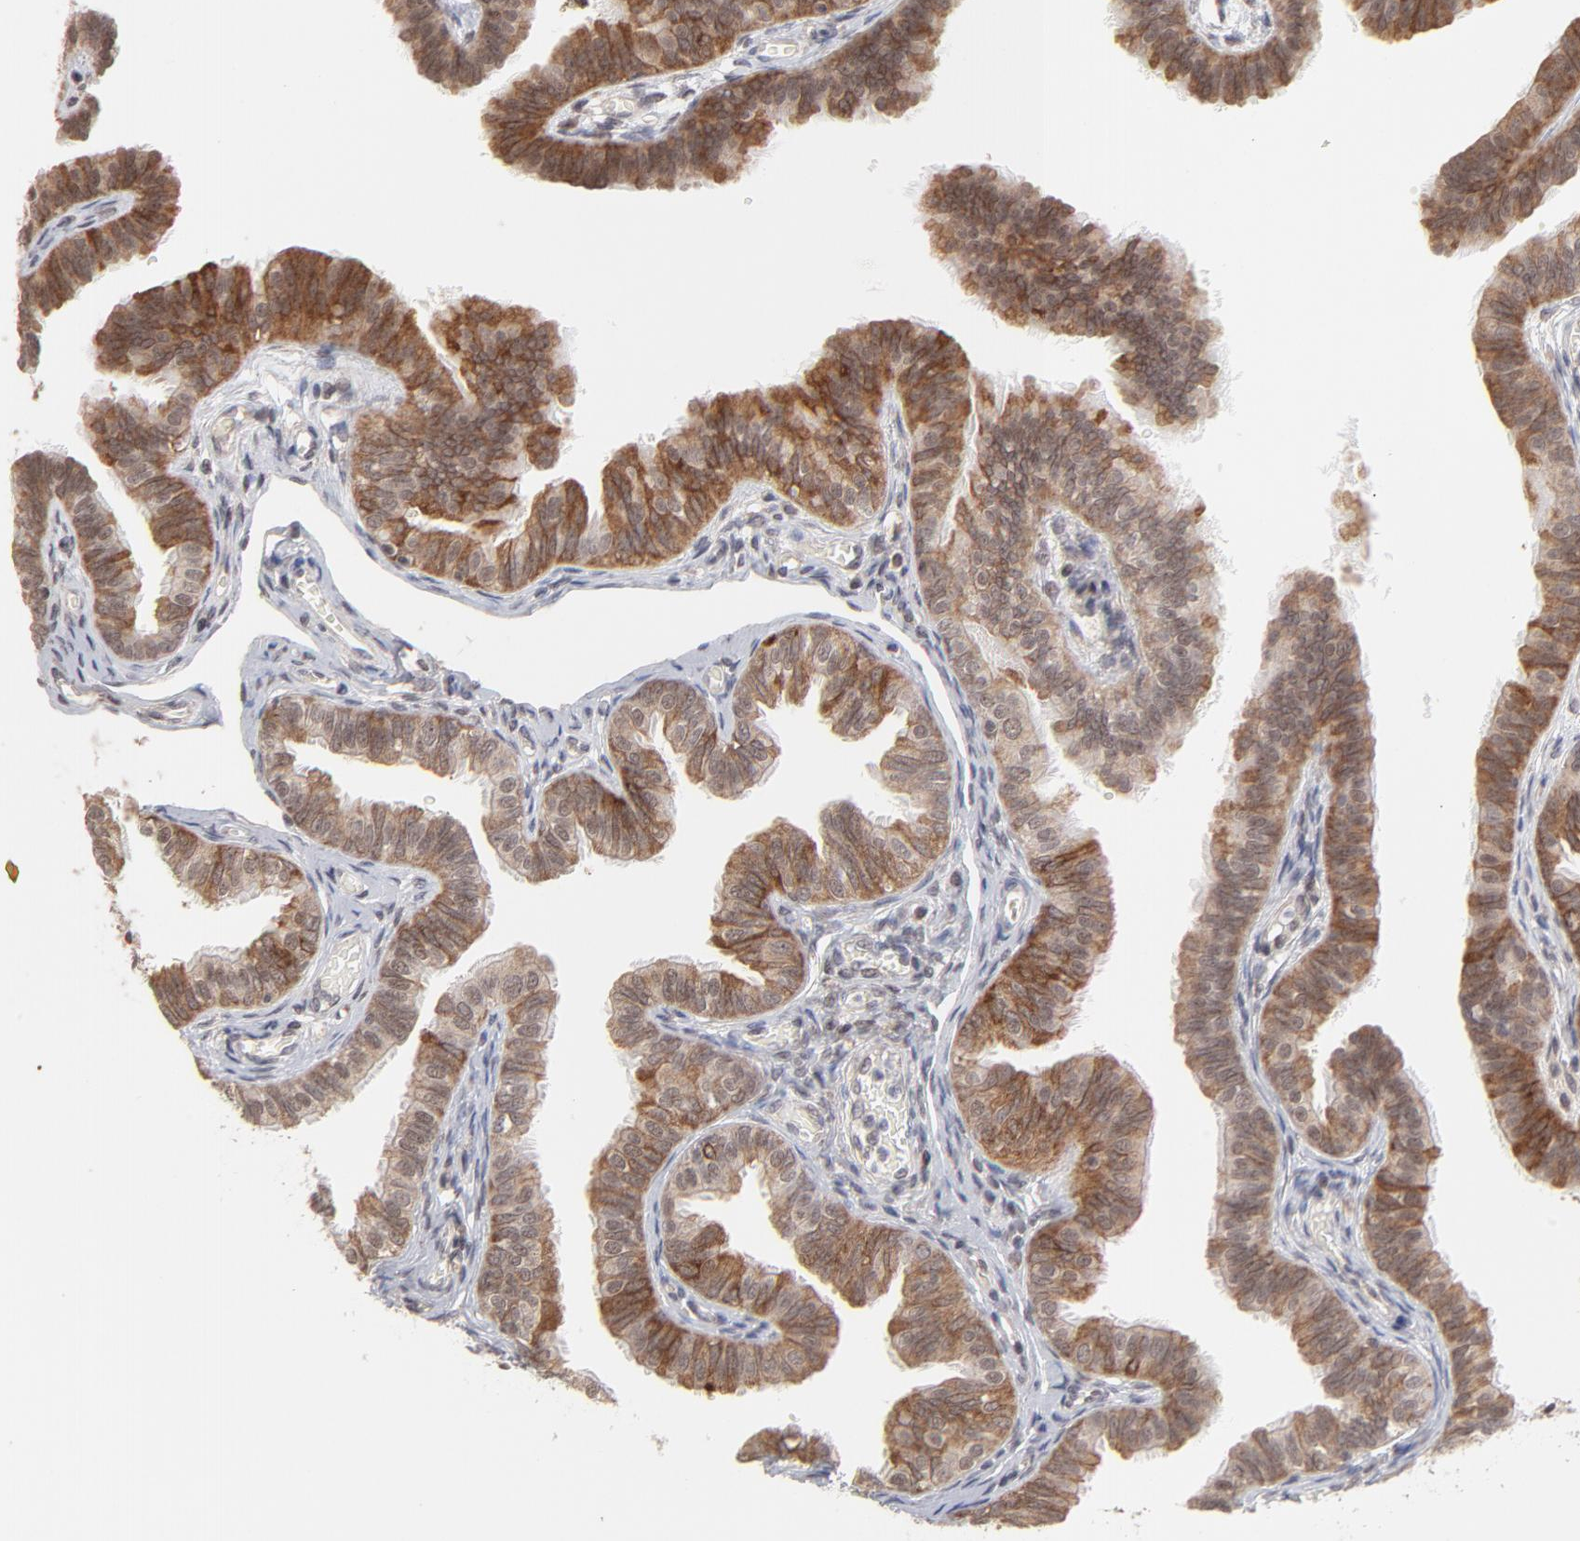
{"staining": {"intensity": "moderate", "quantity": ">75%", "location": "cytoplasmic/membranous"}, "tissue": "fallopian tube", "cell_type": "Glandular cells", "image_type": "normal", "snomed": [{"axis": "morphology", "description": "Normal tissue, NOS"}, {"axis": "morphology", "description": "Dermoid, NOS"}, {"axis": "topography", "description": "Fallopian tube"}], "caption": "High-power microscopy captured an immunohistochemistry micrograph of normal fallopian tube, revealing moderate cytoplasmic/membranous staining in about >75% of glandular cells.", "gene": "ARIH1", "patient": {"sex": "female", "age": 33}}